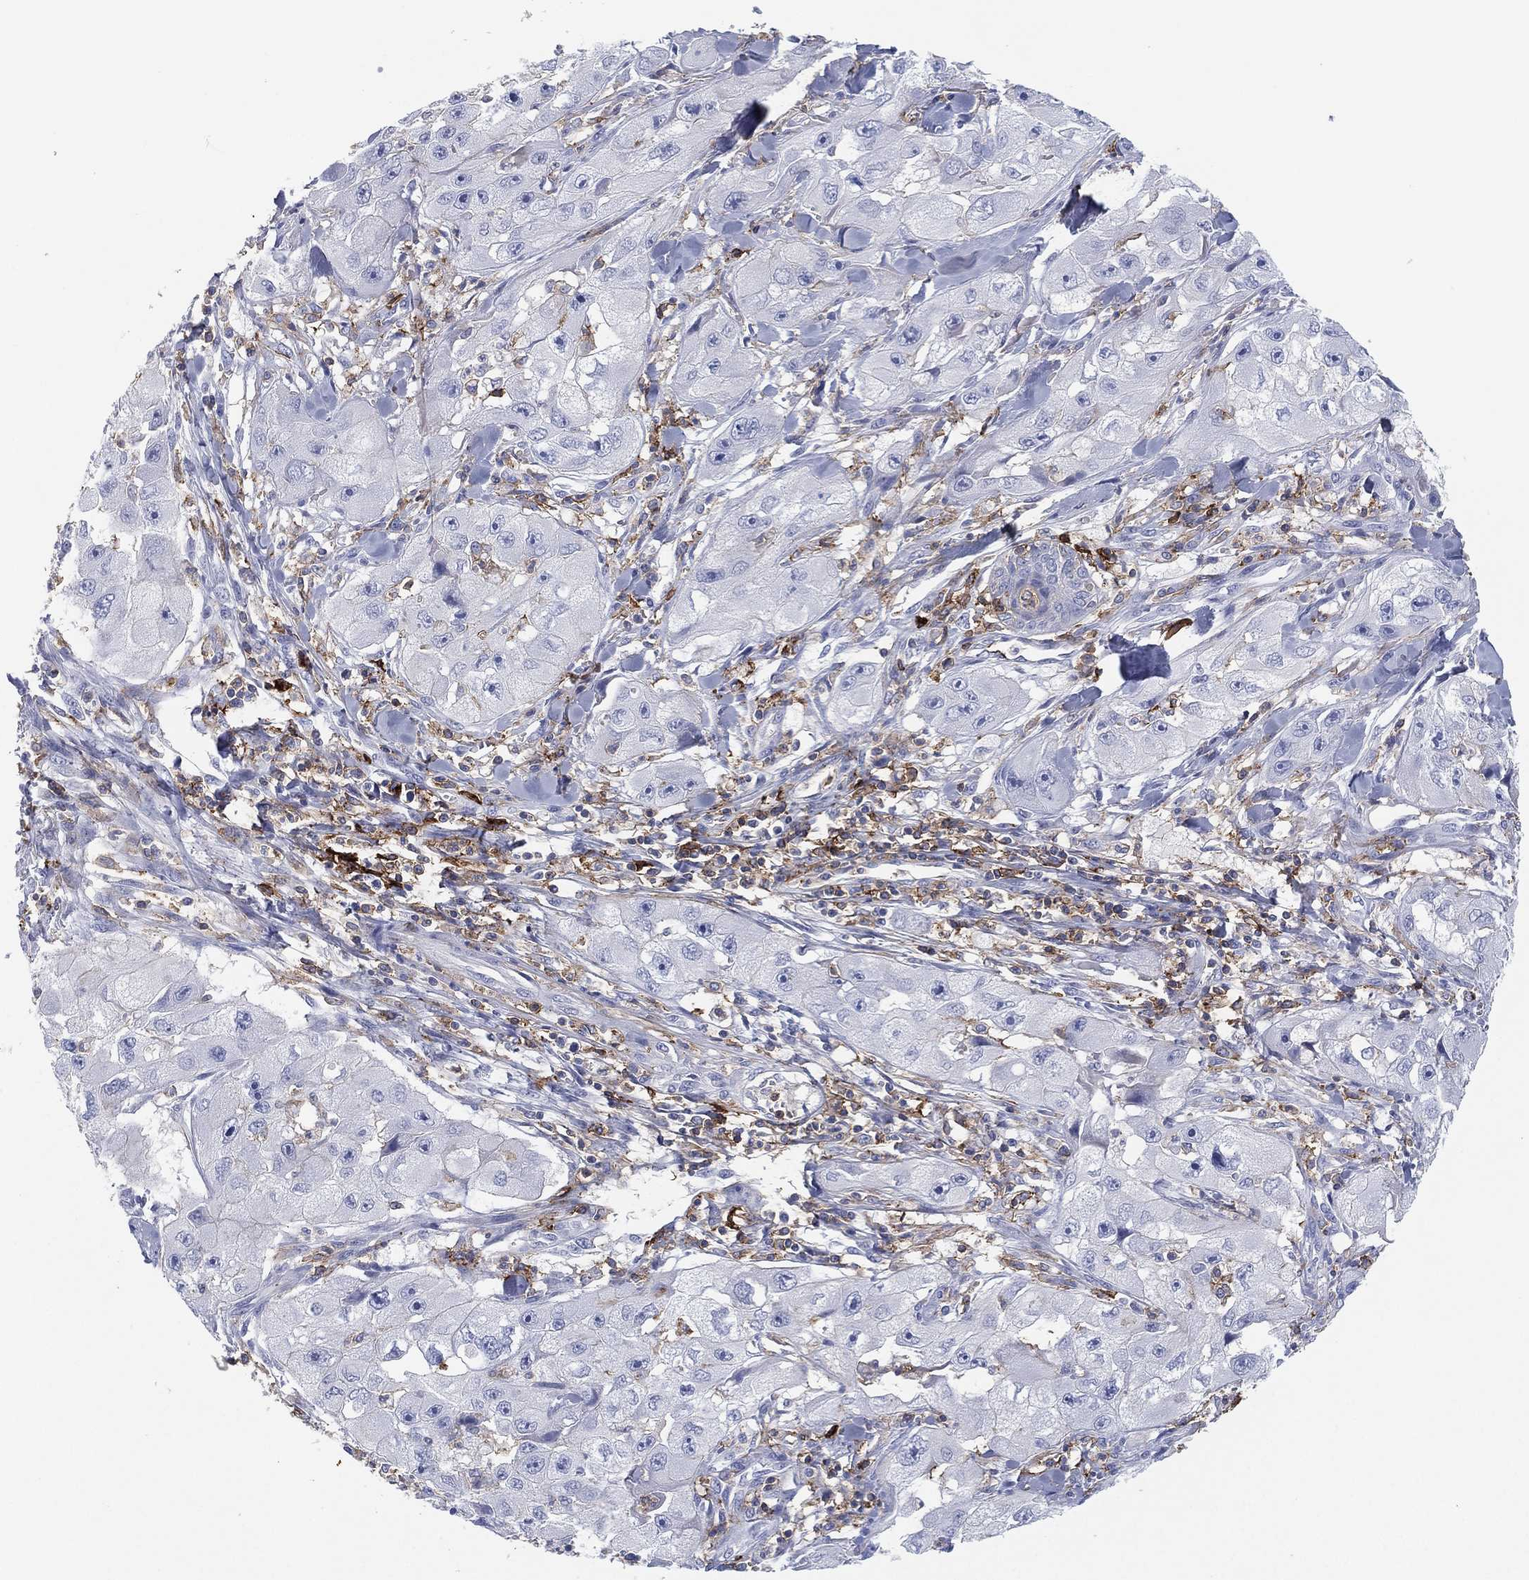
{"staining": {"intensity": "negative", "quantity": "none", "location": "none"}, "tissue": "skin cancer", "cell_type": "Tumor cells", "image_type": "cancer", "snomed": [{"axis": "morphology", "description": "Squamous cell carcinoma, NOS"}, {"axis": "topography", "description": "Skin"}, {"axis": "topography", "description": "Subcutis"}], "caption": "Immunohistochemistry of skin squamous cell carcinoma reveals no expression in tumor cells.", "gene": "SELPLG", "patient": {"sex": "male", "age": 73}}